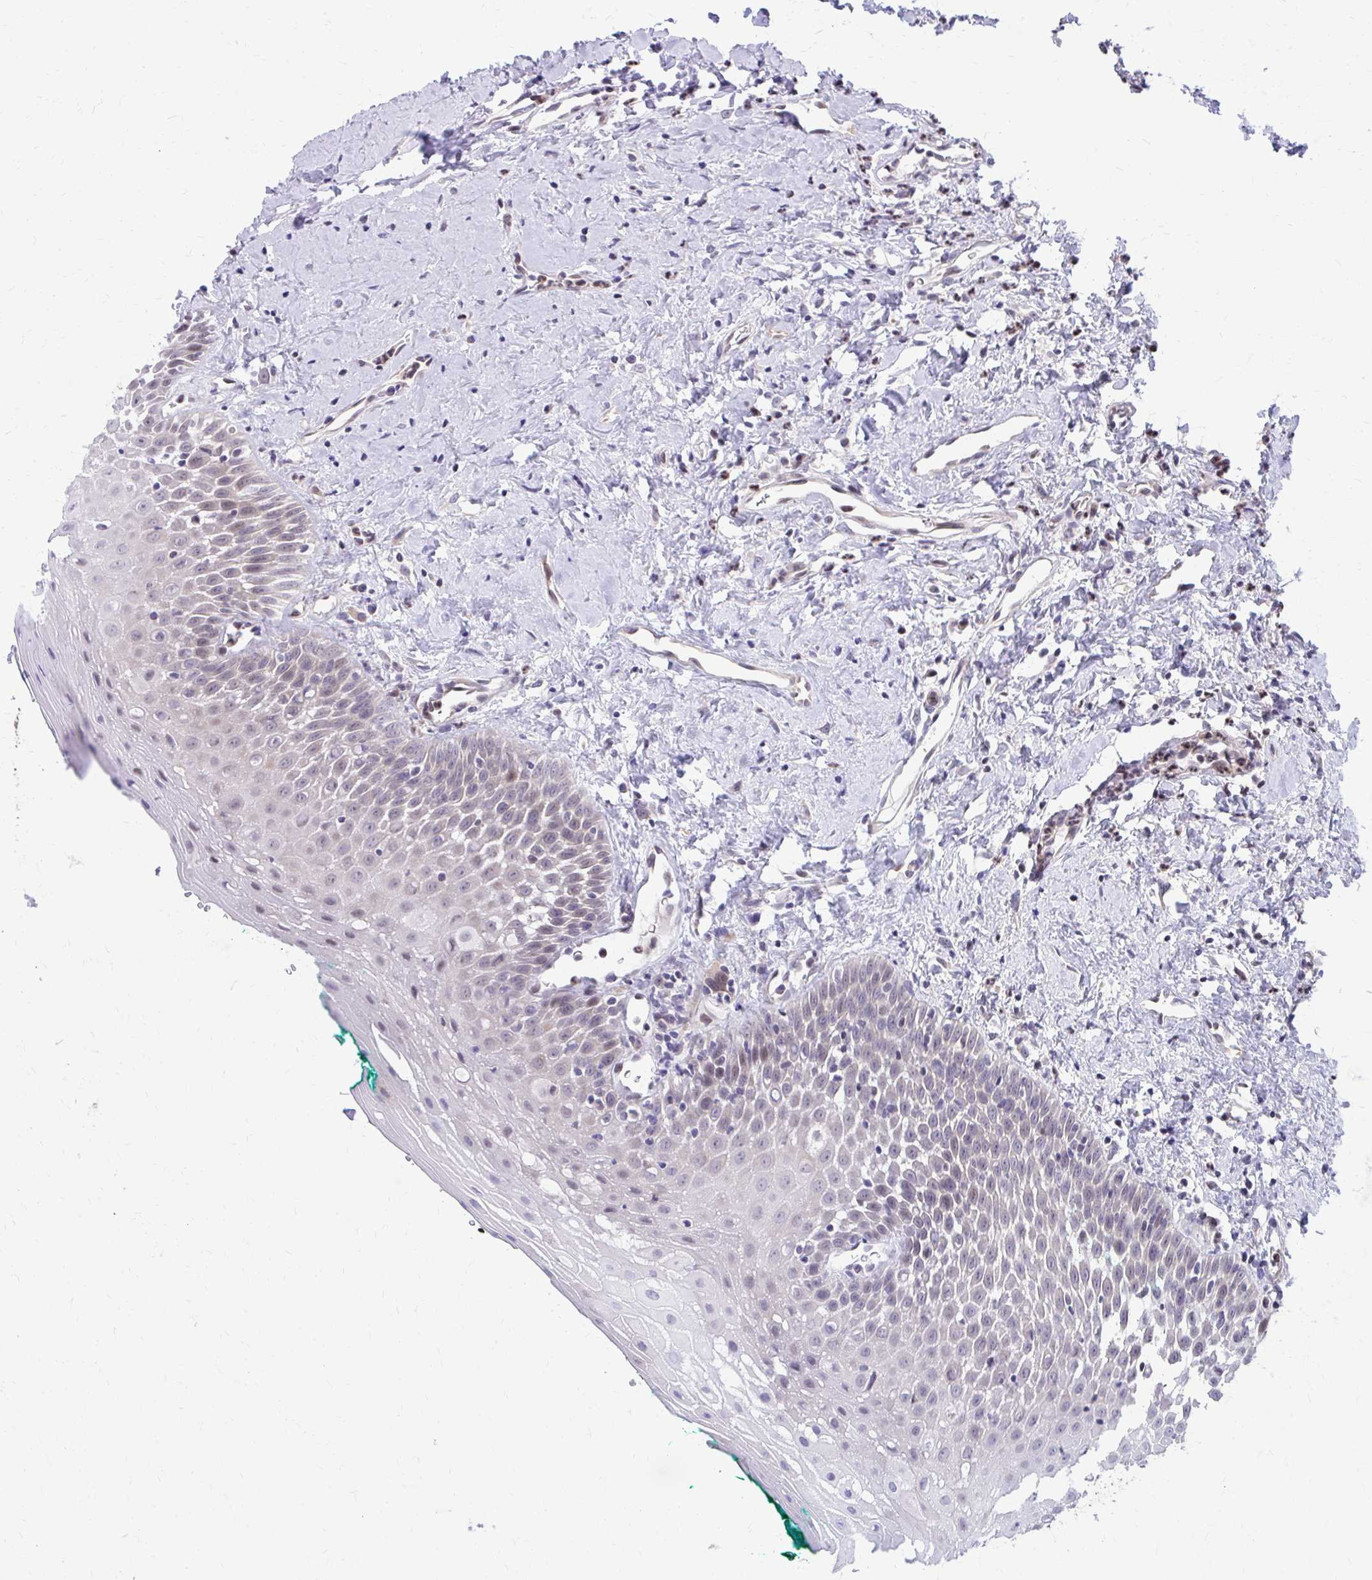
{"staining": {"intensity": "negative", "quantity": "none", "location": "none"}, "tissue": "oral mucosa", "cell_type": "Squamous epithelial cells", "image_type": "normal", "snomed": [{"axis": "morphology", "description": "Normal tissue, NOS"}, {"axis": "topography", "description": "Oral tissue"}], "caption": "Squamous epithelial cells show no significant protein expression in unremarkable oral mucosa. (DAB immunohistochemistry (IHC) with hematoxylin counter stain).", "gene": "ANKRD30B", "patient": {"sex": "female", "age": 70}}